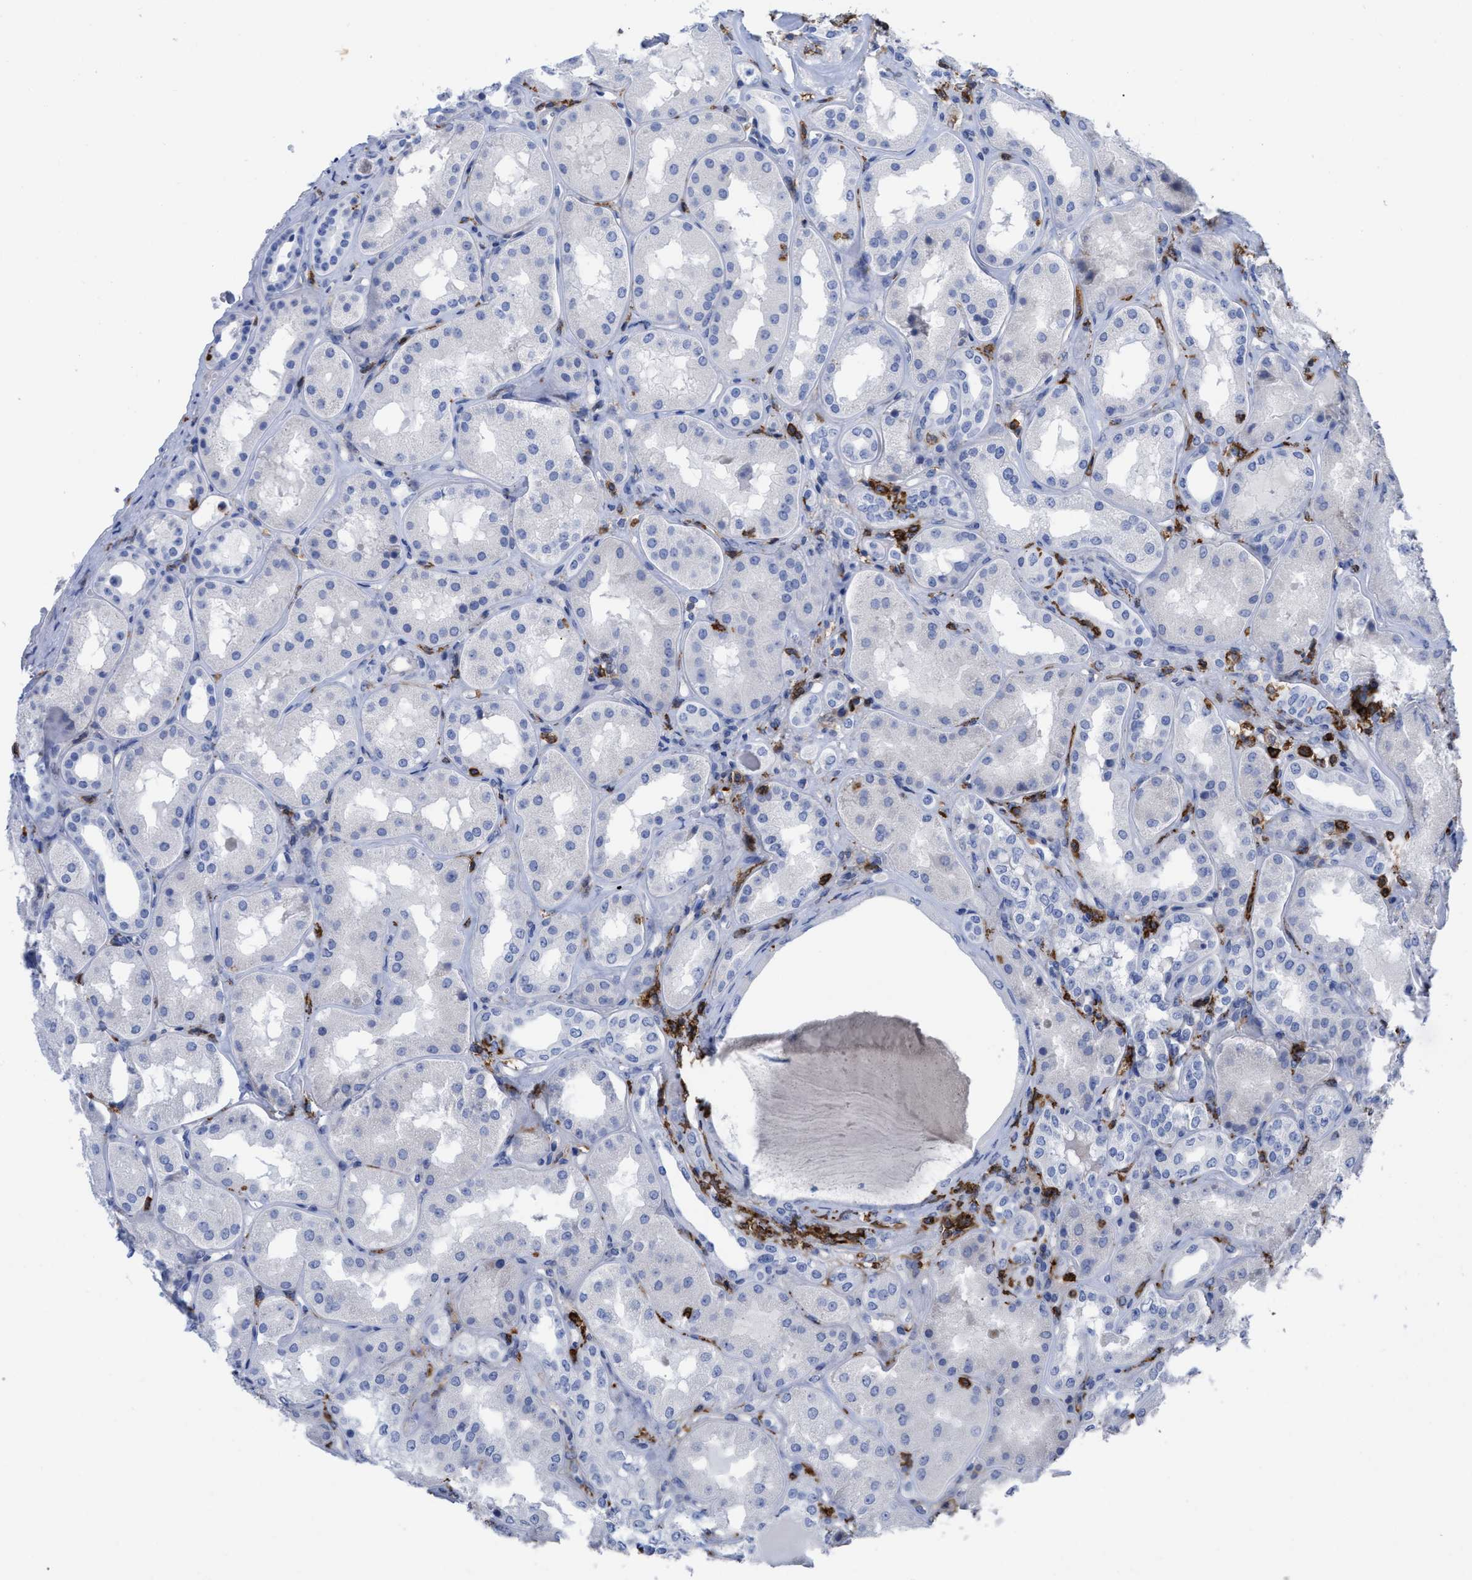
{"staining": {"intensity": "negative", "quantity": "none", "location": "none"}, "tissue": "kidney", "cell_type": "Cells in glomeruli", "image_type": "normal", "snomed": [{"axis": "morphology", "description": "Normal tissue, NOS"}, {"axis": "topography", "description": "Kidney"}], "caption": "Cells in glomeruli show no significant positivity in normal kidney. (DAB immunohistochemistry (IHC), high magnification).", "gene": "HCLS1", "patient": {"sex": "female", "age": 56}}